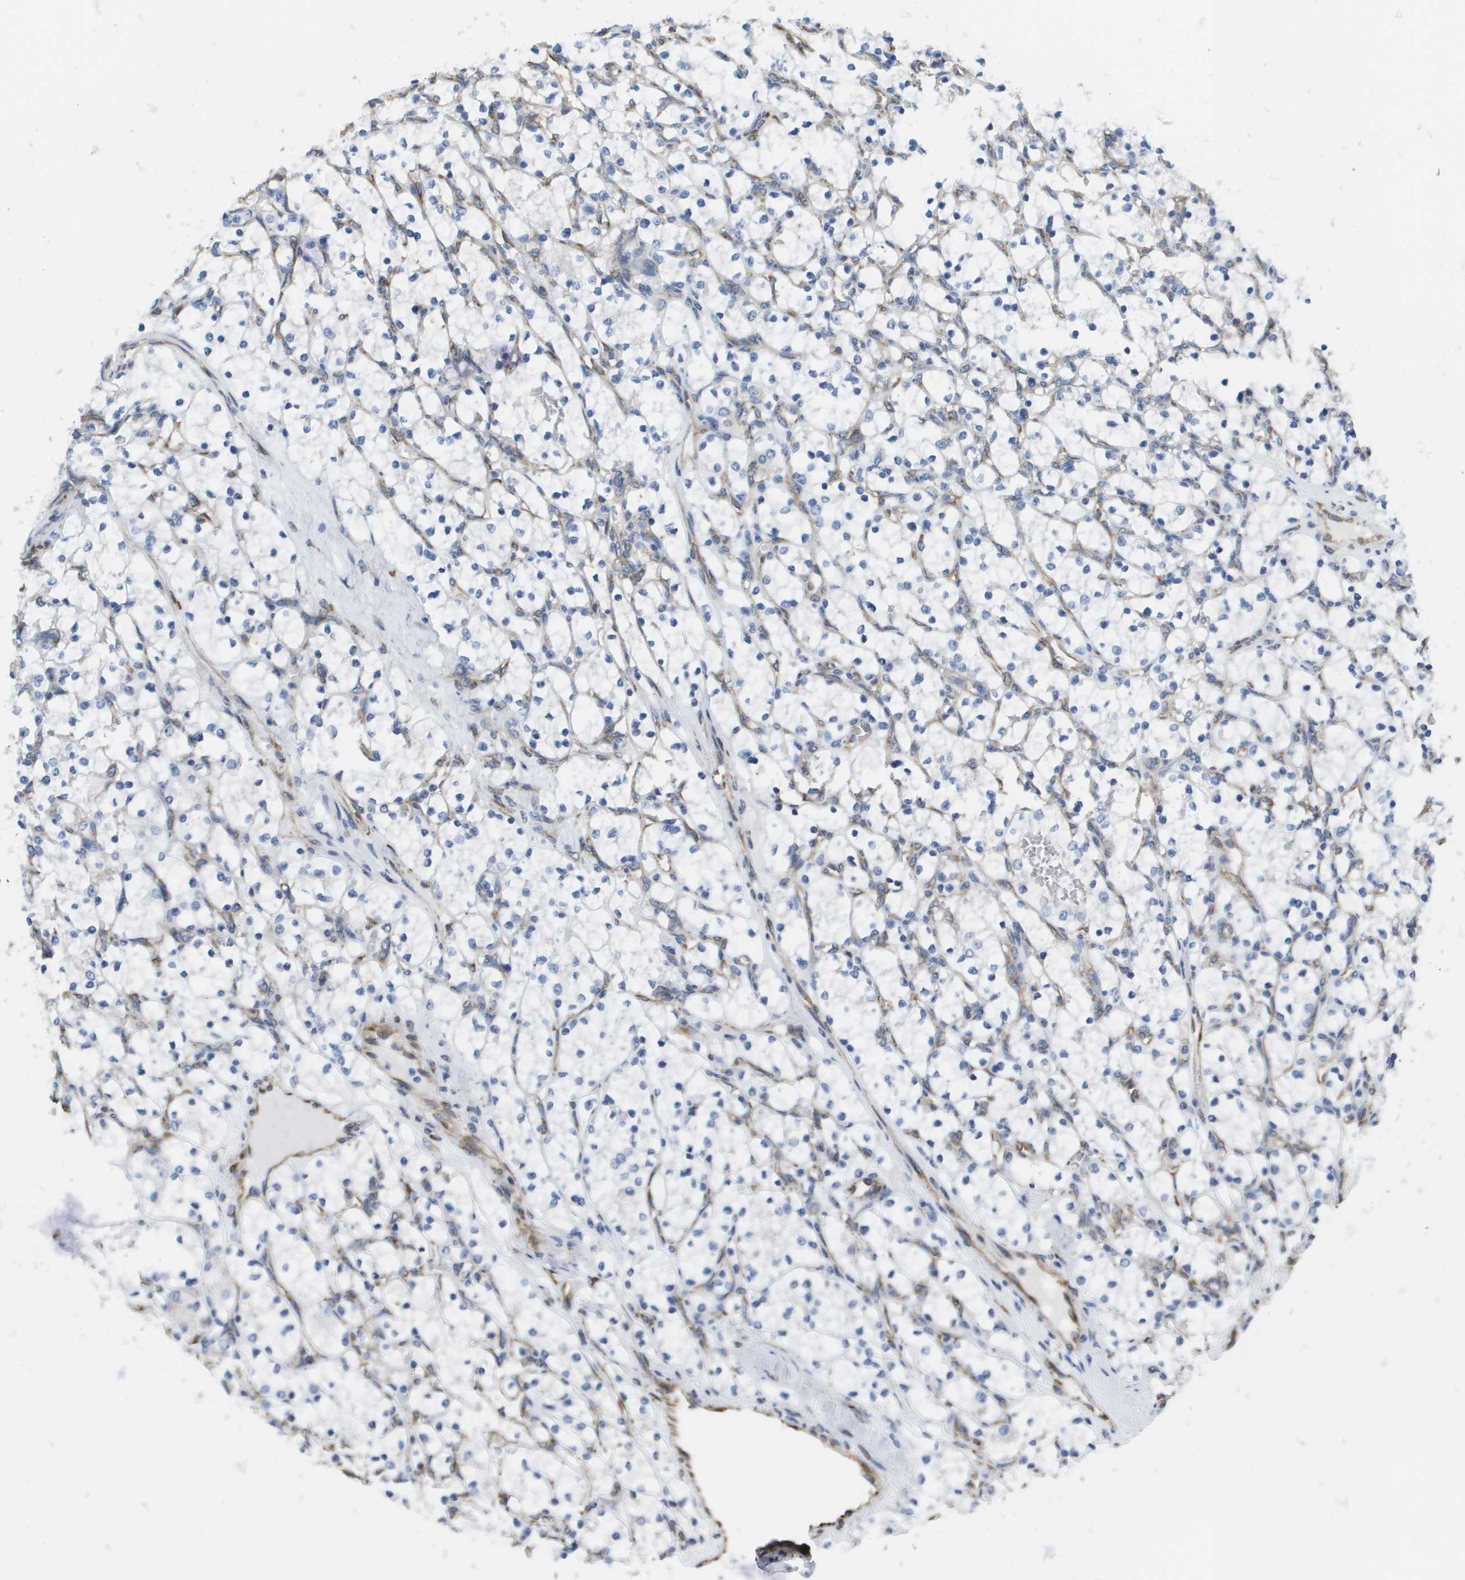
{"staining": {"intensity": "negative", "quantity": "none", "location": "none"}, "tissue": "renal cancer", "cell_type": "Tumor cells", "image_type": "cancer", "snomed": [{"axis": "morphology", "description": "Adenocarcinoma, NOS"}, {"axis": "topography", "description": "Kidney"}], "caption": "Immunohistochemistry histopathology image of neoplastic tissue: human renal adenocarcinoma stained with DAB shows no significant protein expression in tumor cells. (DAB immunohistochemistry (IHC) visualized using brightfield microscopy, high magnification).", "gene": "ST3GAL2", "patient": {"sex": "female", "age": 69}}